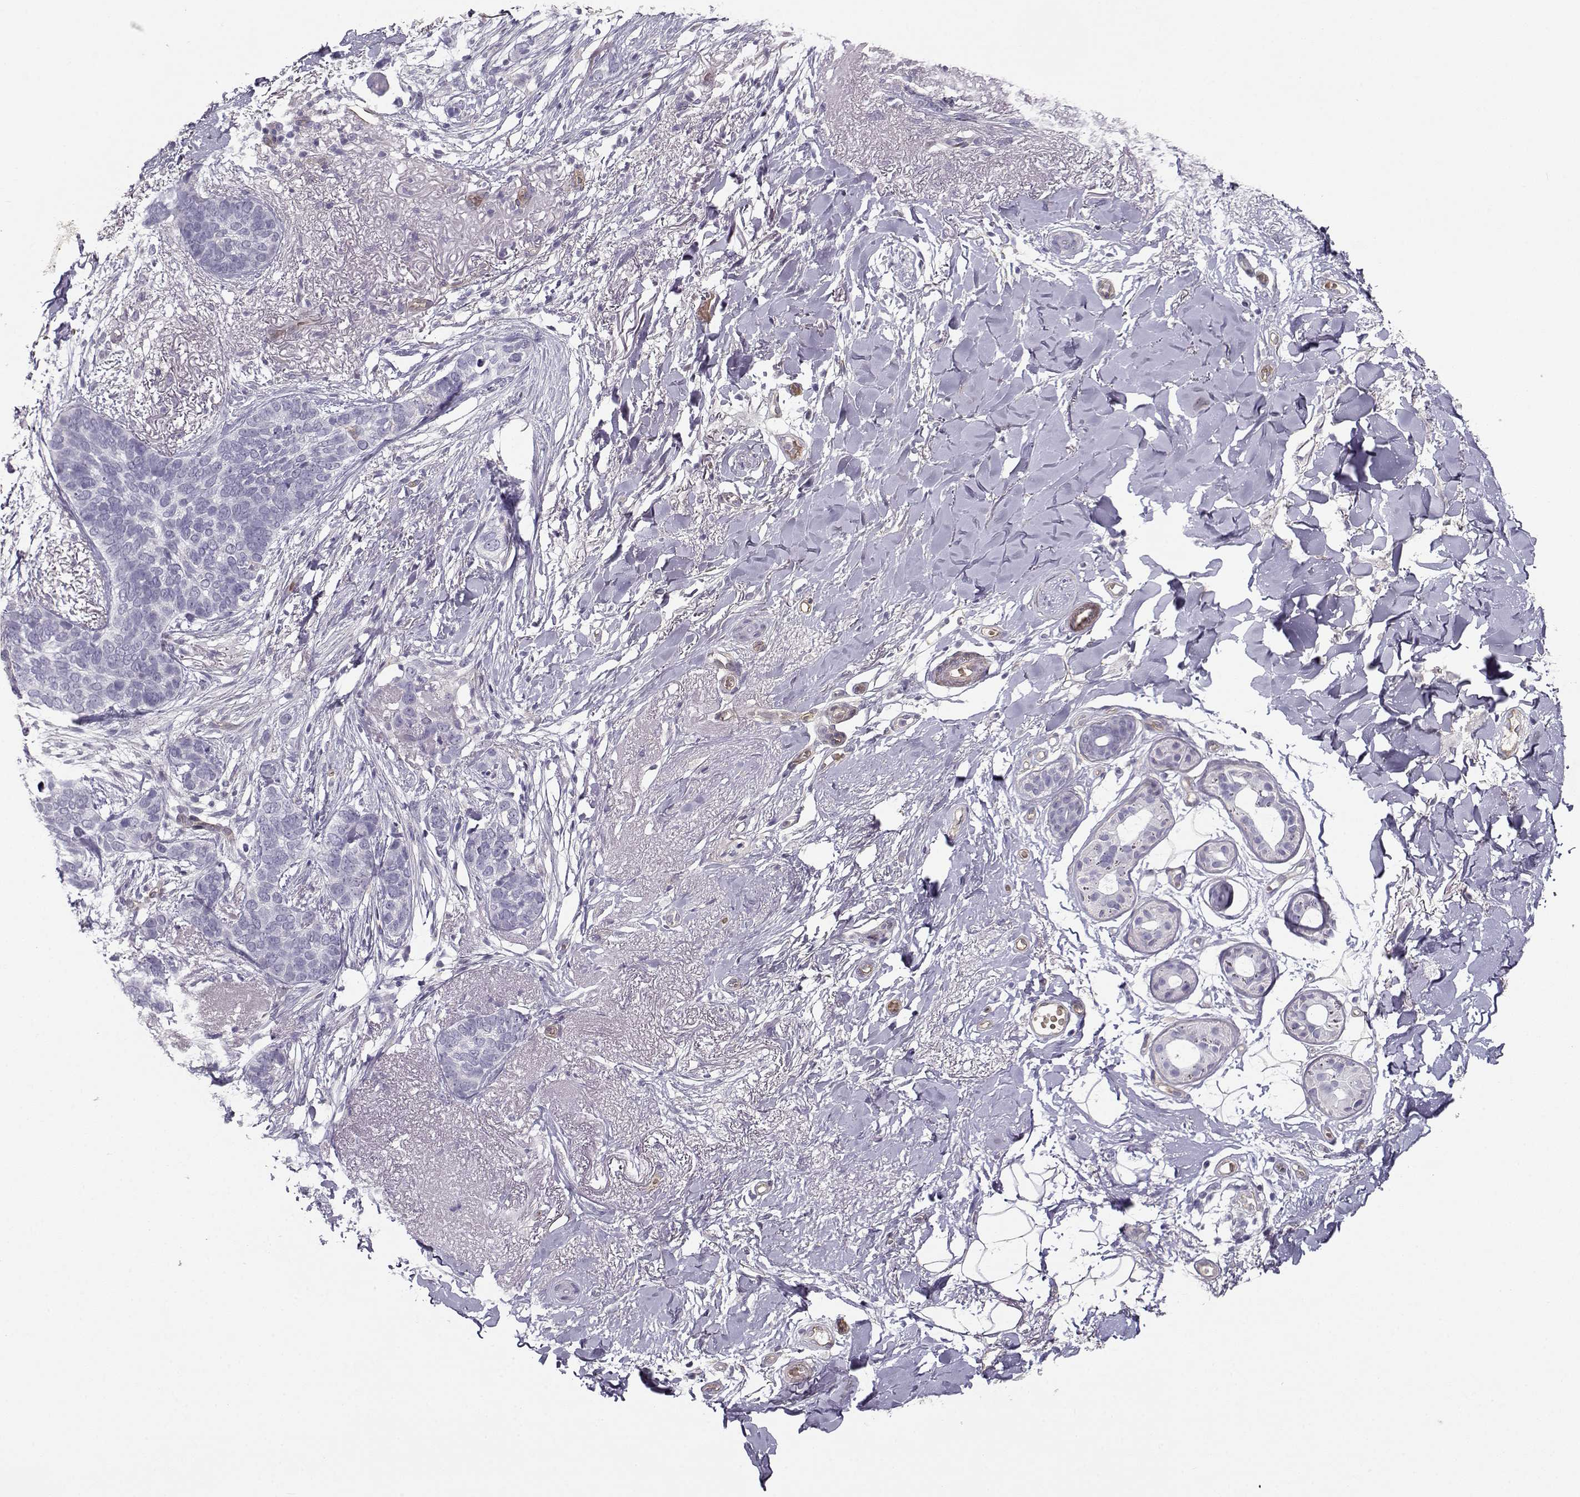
{"staining": {"intensity": "negative", "quantity": "none", "location": "none"}, "tissue": "skin cancer", "cell_type": "Tumor cells", "image_type": "cancer", "snomed": [{"axis": "morphology", "description": "Normal tissue, NOS"}, {"axis": "morphology", "description": "Basal cell carcinoma"}, {"axis": "topography", "description": "Skin"}], "caption": "Tumor cells show no significant protein staining in skin basal cell carcinoma.", "gene": "MYO1A", "patient": {"sex": "male", "age": 84}}